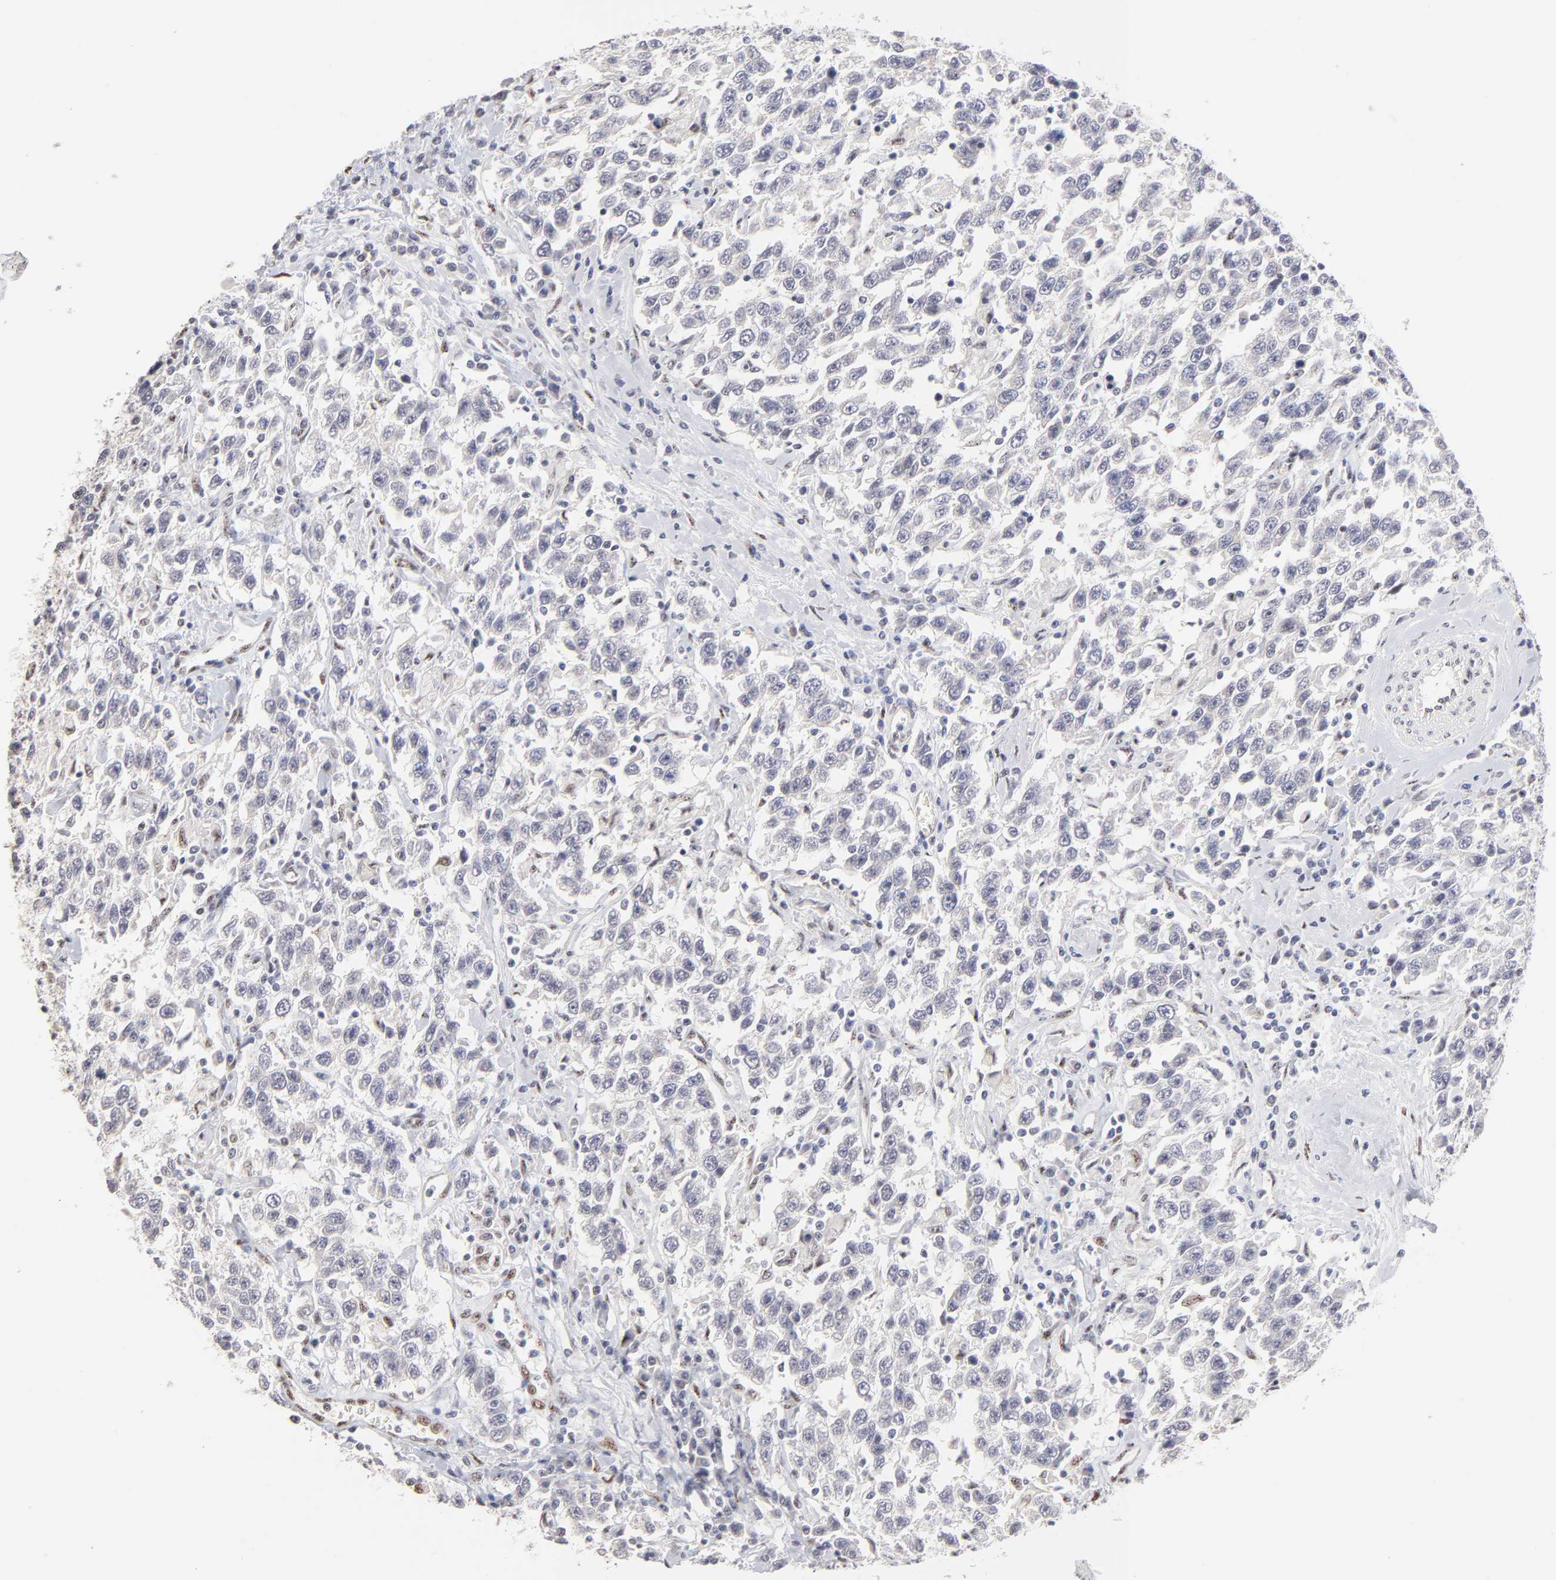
{"staining": {"intensity": "negative", "quantity": "none", "location": "none"}, "tissue": "testis cancer", "cell_type": "Tumor cells", "image_type": "cancer", "snomed": [{"axis": "morphology", "description": "Seminoma, NOS"}, {"axis": "topography", "description": "Testis"}], "caption": "High magnification brightfield microscopy of seminoma (testis) stained with DAB (brown) and counterstained with hematoxylin (blue): tumor cells show no significant expression.", "gene": "STAT3", "patient": {"sex": "male", "age": 41}}